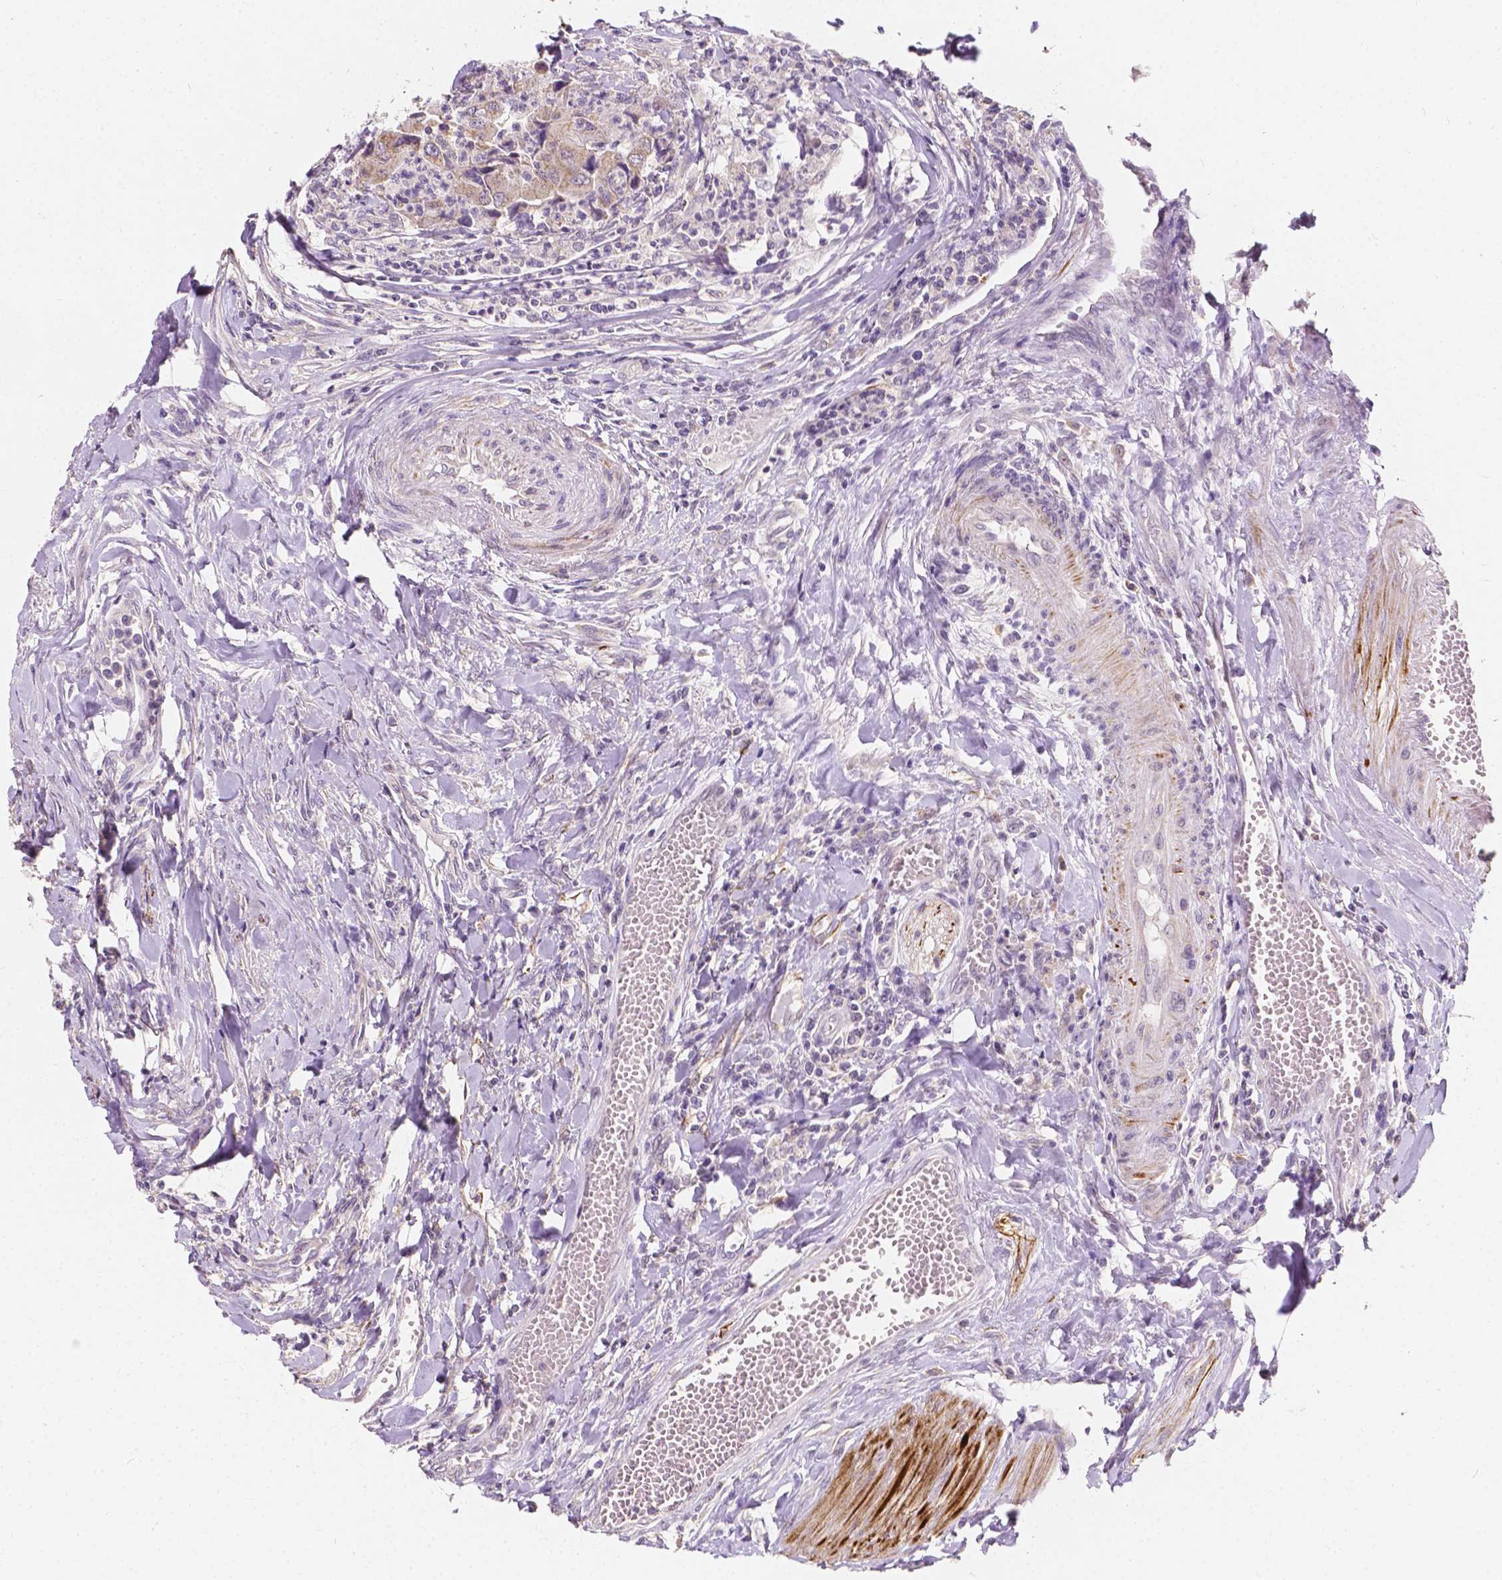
{"staining": {"intensity": "weak", "quantity": "25%-75%", "location": "cytoplasmic/membranous"}, "tissue": "colorectal cancer", "cell_type": "Tumor cells", "image_type": "cancer", "snomed": [{"axis": "morphology", "description": "Adenocarcinoma, NOS"}, {"axis": "topography", "description": "Colon"}], "caption": "There is low levels of weak cytoplasmic/membranous positivity in tumor cells of adenocarcinoma (colorectal), as demonstrated by immunohistochemical staining (brown color).", "gene": "SIRT2", "patient": {"sex": "female", "age": 67}}